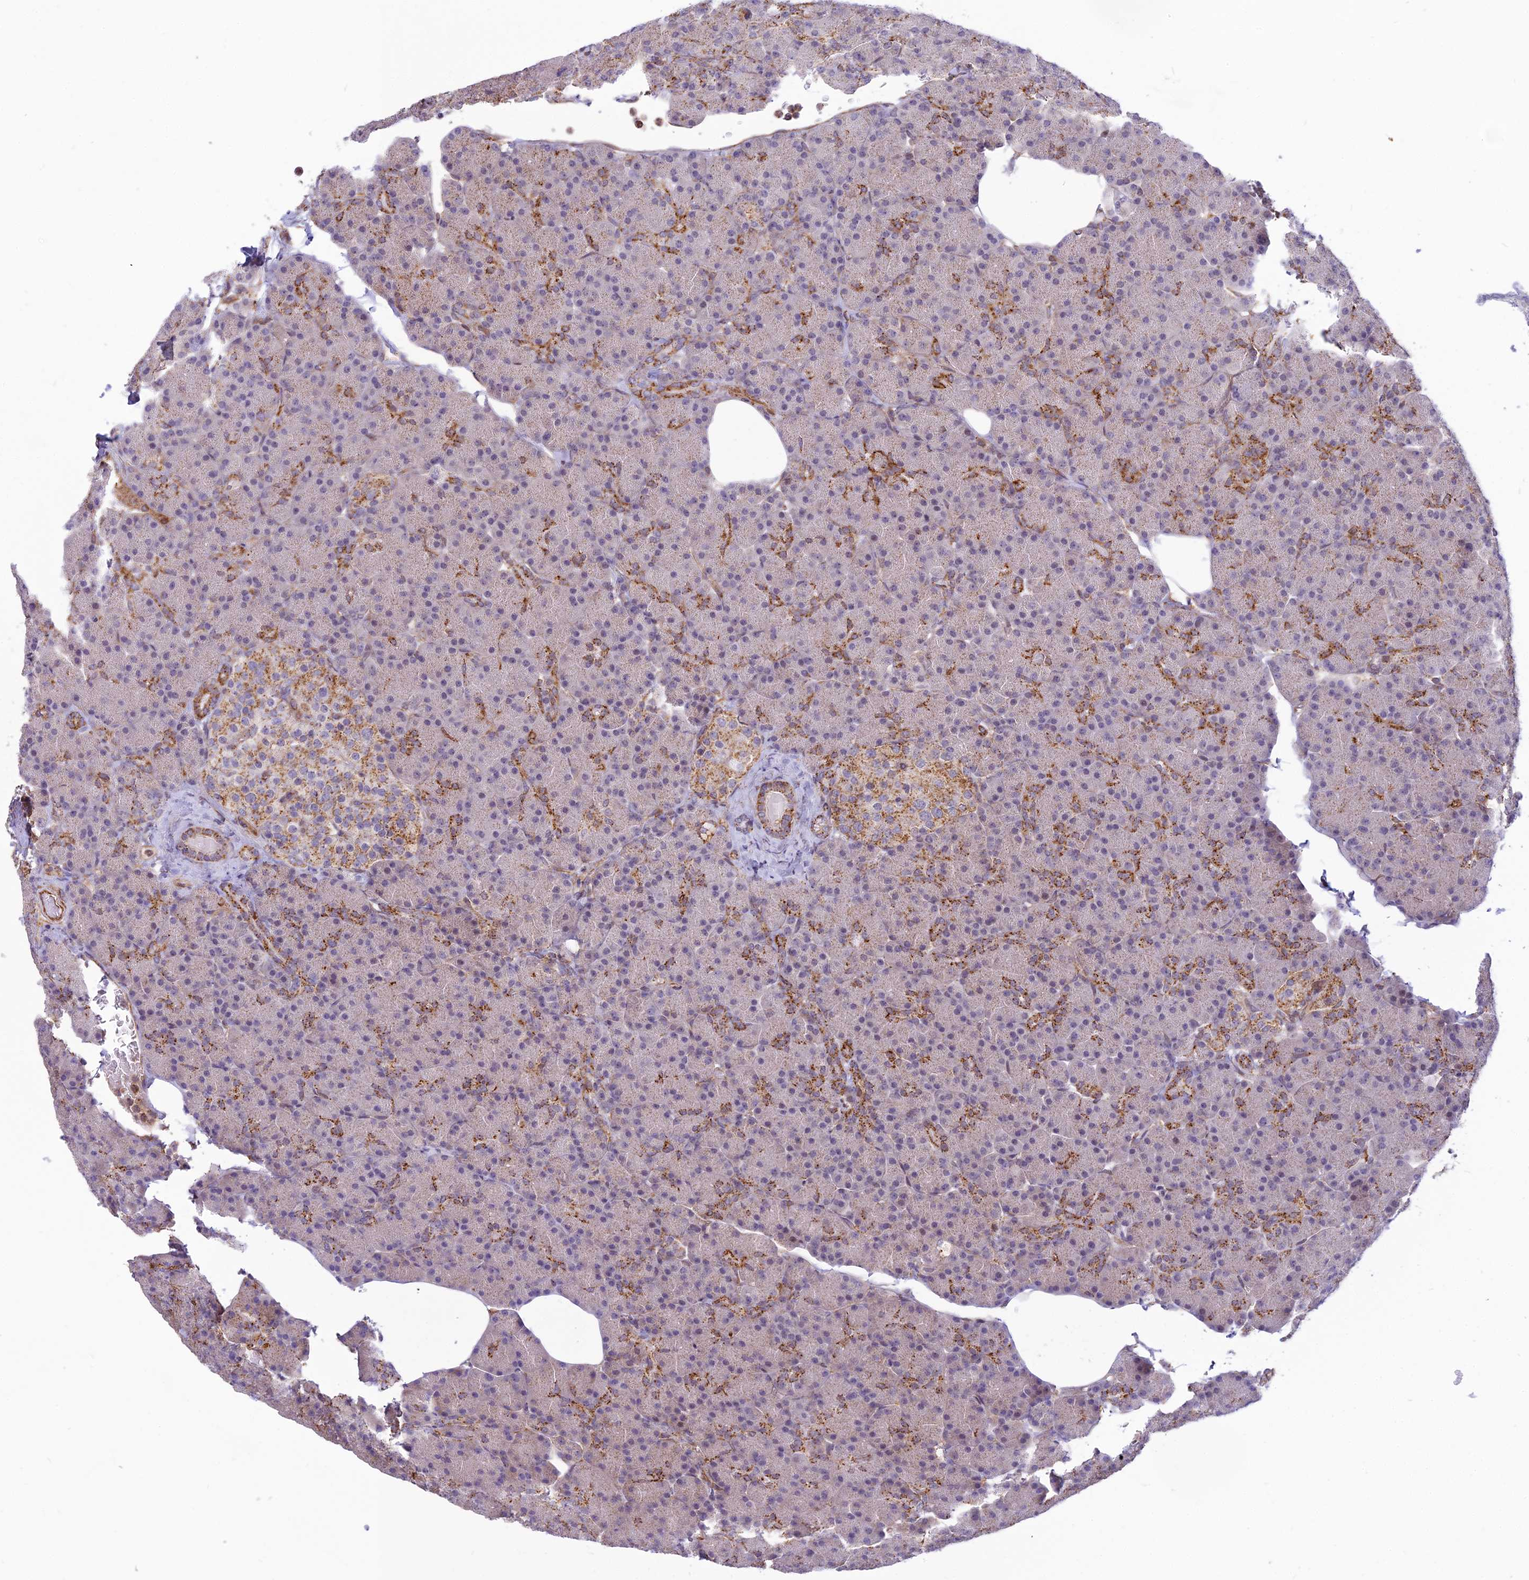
{"staining": {"intensity": "moderate", "quantity": "<25%", "location": "cytoplasmic/membranous"}, "tissue": "pancreas", "cell_type": "Exocrine glandular cells", "image_type": "normal", "snomed": [{"axis": "morphology", "description": "Normal tissue, NOS"}, {"axis": "topography", "description": "Pancreas"}], "caption": "DAB (3,3'-diaminobenzidine) immunohistochemical staining of benign human pancreas shows moderate cytoplasmic/membranous protein expression in about <25% of exocrine glandular cells. The protein of interest is shown in brown color, while the nuclei are stained blue.", "gene": "SAPCD2", "patient": {"sex": "female", "age": 43}}